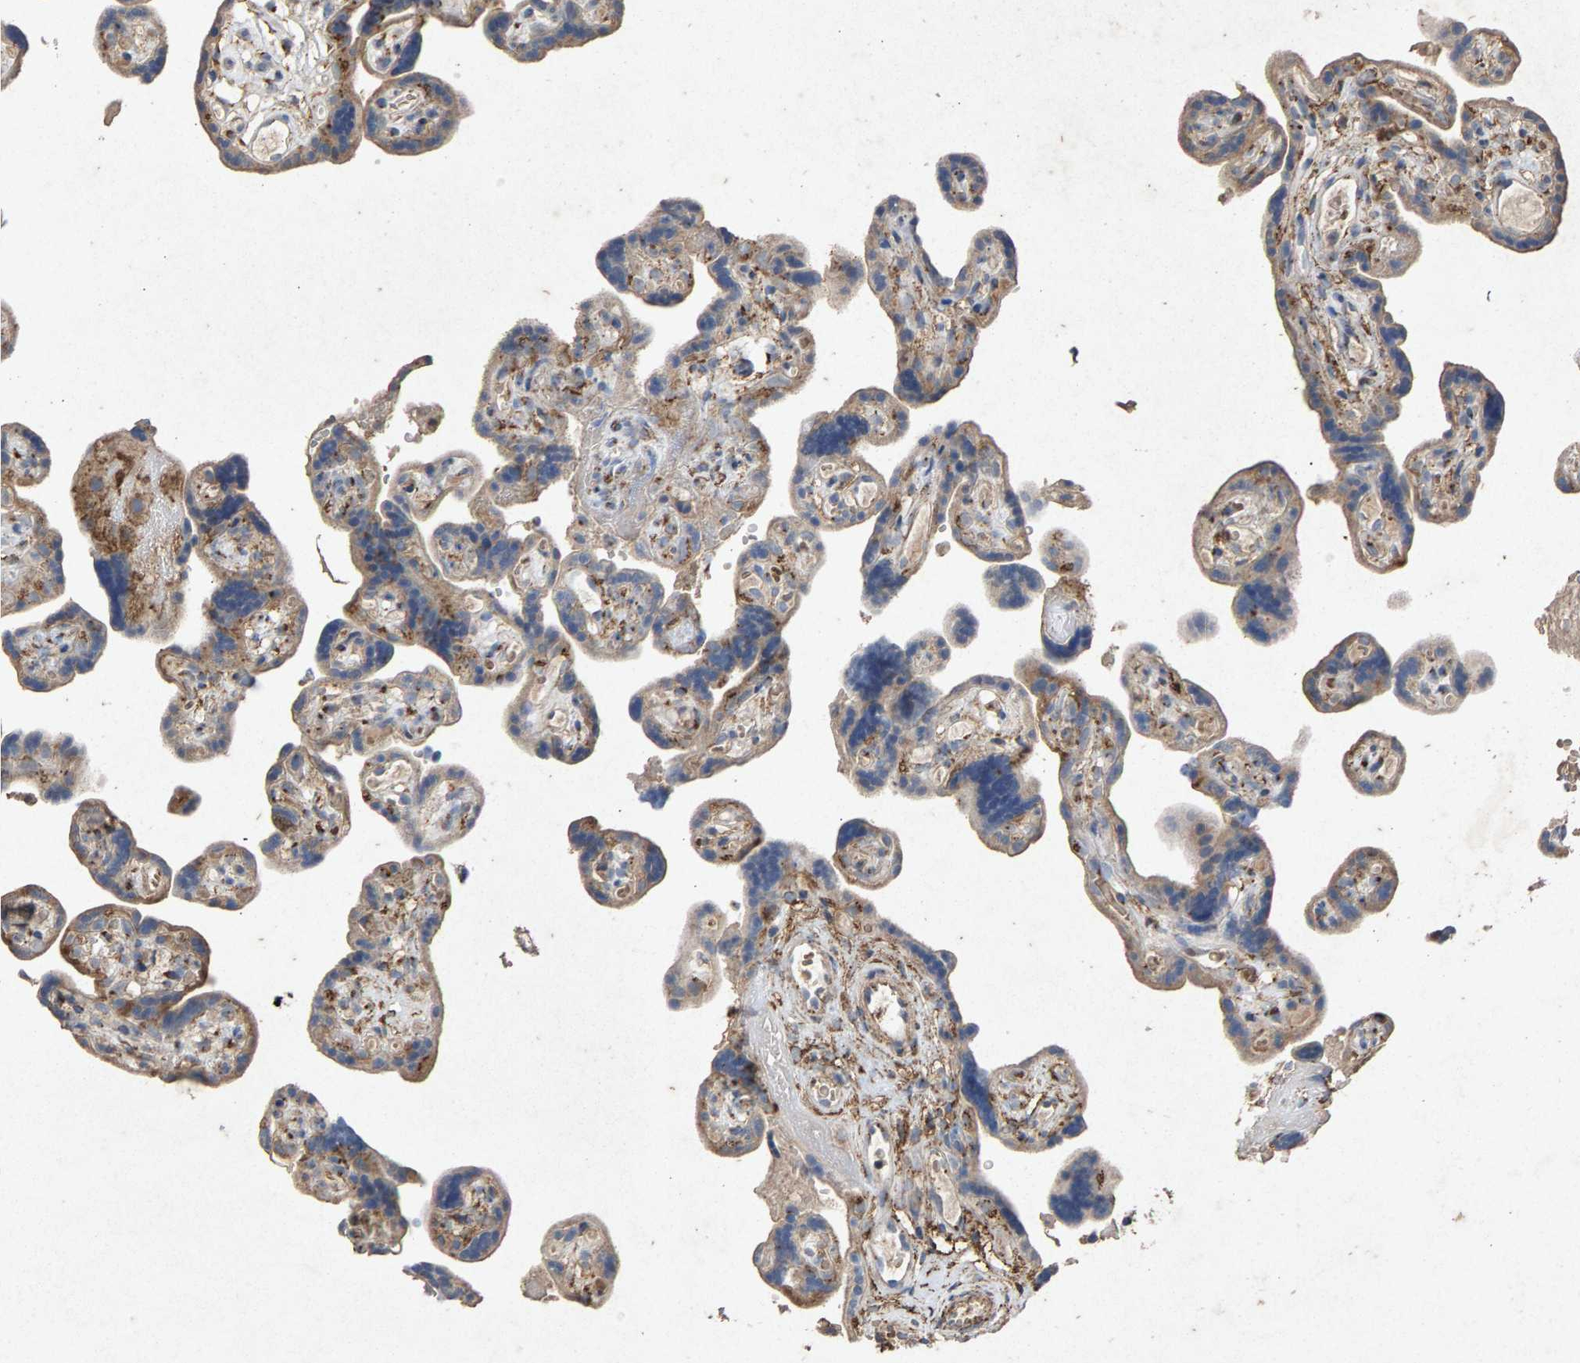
{"staining": {"intensity": "moderate", "quantity": ">75%", "location": "cytoplasmic/membranous"}, "tissue": "placenta", "cell_type": "Trophoblastic cells", "image_type": "normal", "snomed": [{"axis": "morphology", "description": "Normal tissue, NOS"}, {"axis": "topography", "description": "Placenta"}], "caption": "An image of placenta stained for a protein reveals moderate cytoplasmic/membranous brown staining in trophoblastic cells. Nuclei are stained in blue.", "gene": "MAN2A1", "patient": {"sex": "female", "age": 30}}